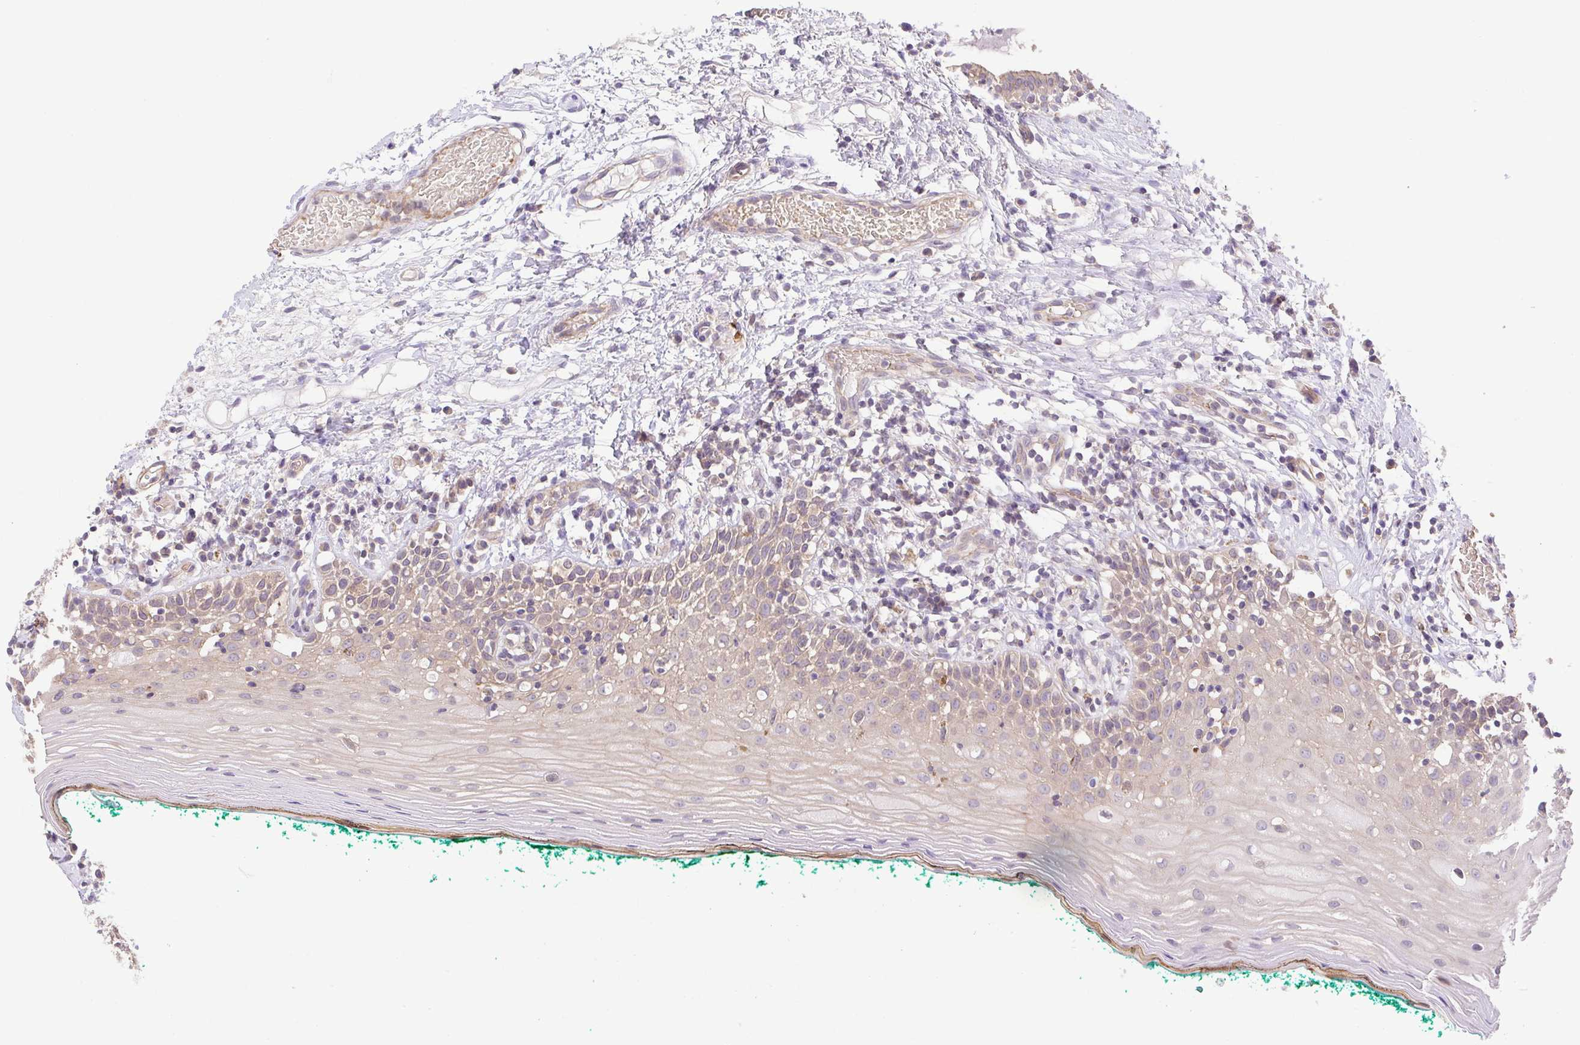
{"staining": {"intensity": "weak", "quantity": "25%-75%", "location": "cytoplasmic/membranous"}, "tissue": "oral mucosa", "cell_type": "Squamous epithelial cells", "image_type": "normal", "snomed": [{"axis": "morphology", "description": "Normal tissue, NOS"}, {"axis": "topography", "description": "Oral tissue"}], "caption": "Human oral mucosa stained with a brown dye displays weak cytoplasmic/membranous positive positivity in about 25%-75% of squamous epithelial cells.", "gene": "IDE", "patient": {"sex": "female", "age": 83}}